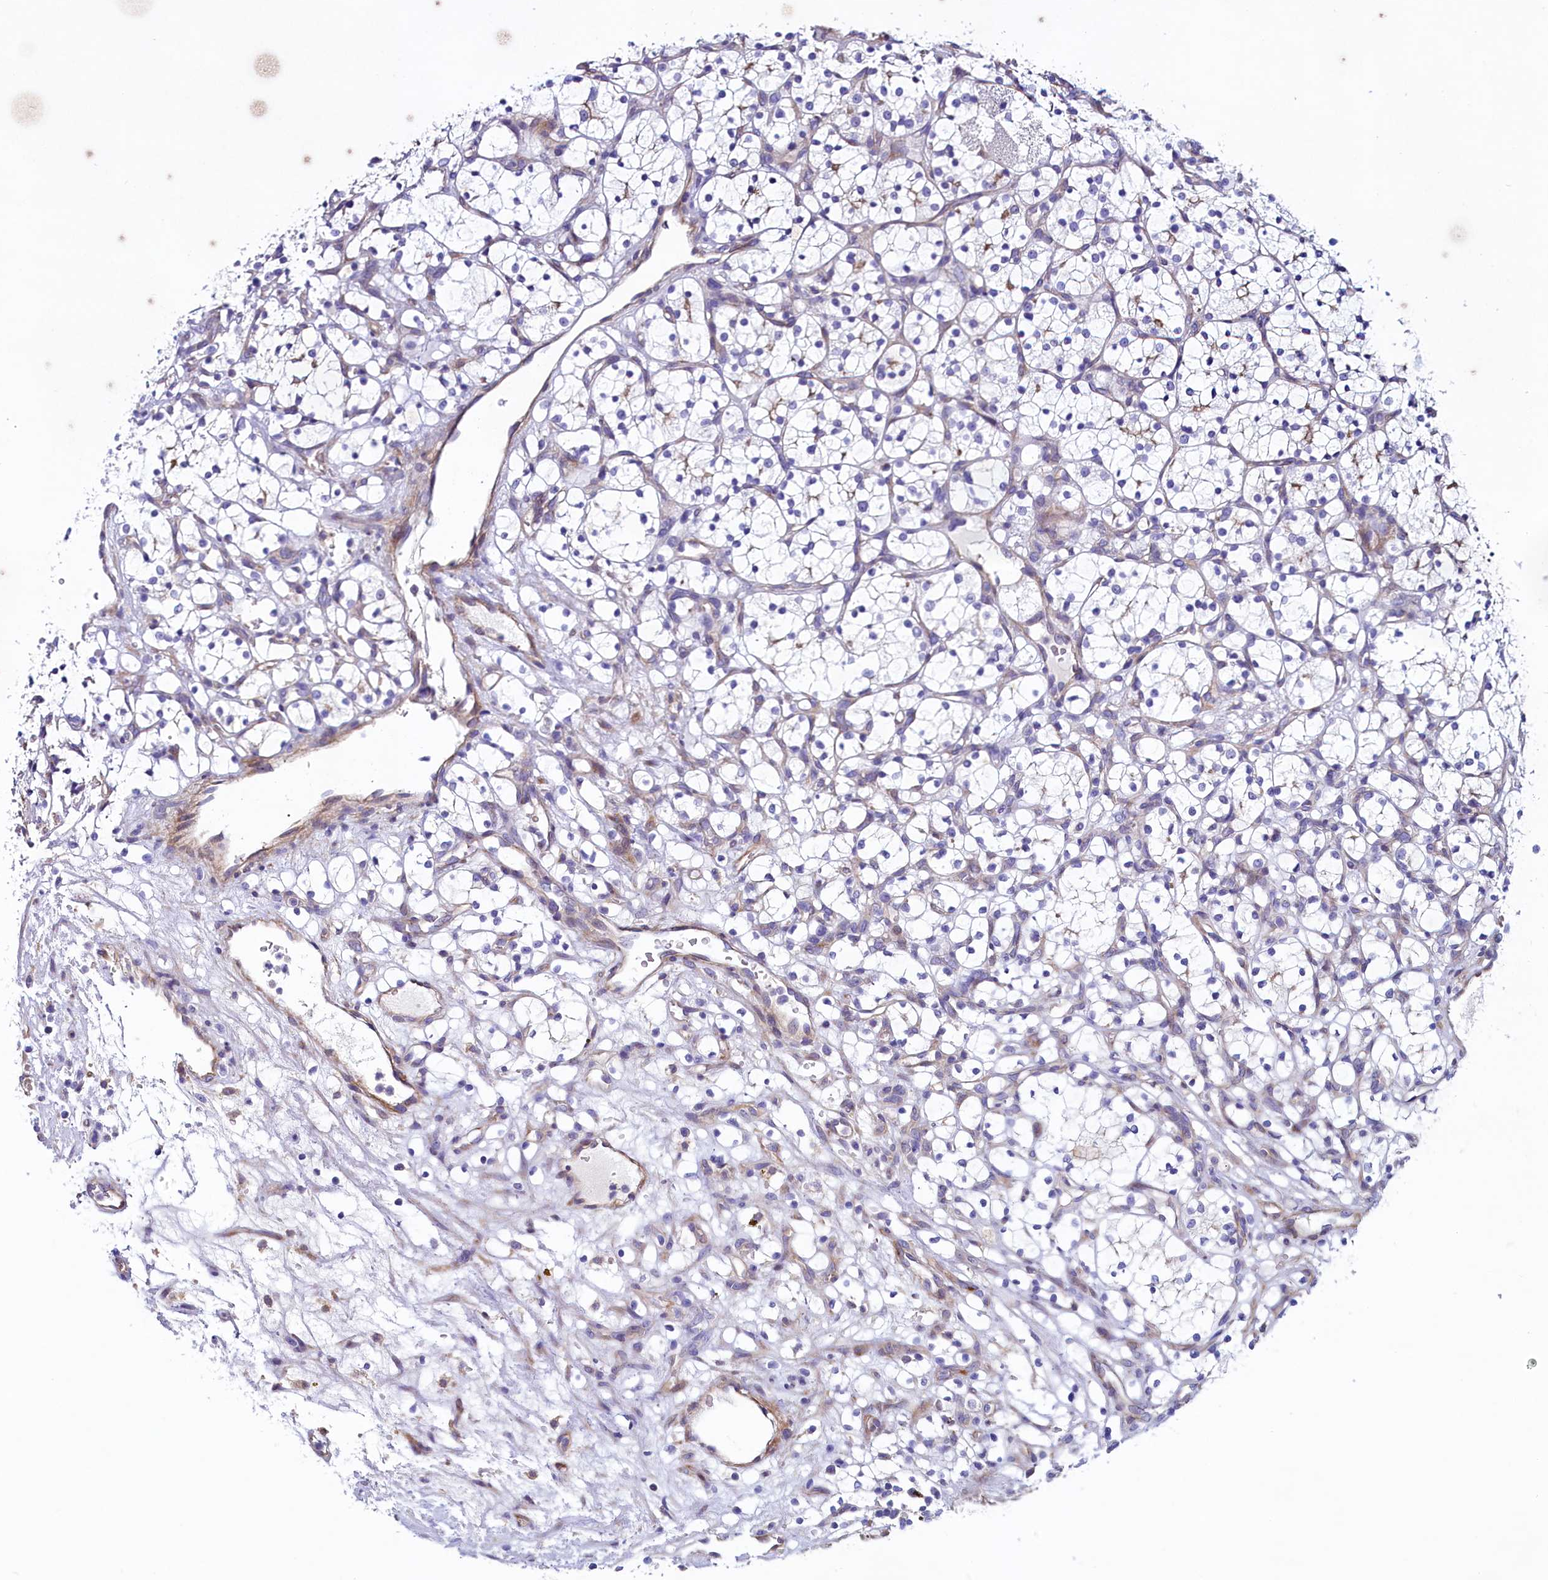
{"staining": {"intensity": "negative", "quantity": "none", "location": "none"}, "tissue": "renal cancer", "cell_type": "Tumor cells", "image_type": "cancer", "snomed": [{"axis": "morphology", "description": "Adenocarcinoma, NOS"}, {"axis": "topography", "description": "Kidney"}], "caption": "DAB immunohistochemical staining of renal cancer demonstrates no significant positivity in tumor cells.", "gene": "KRBOX5", "patient": {"sex": "female", "age": 69}}